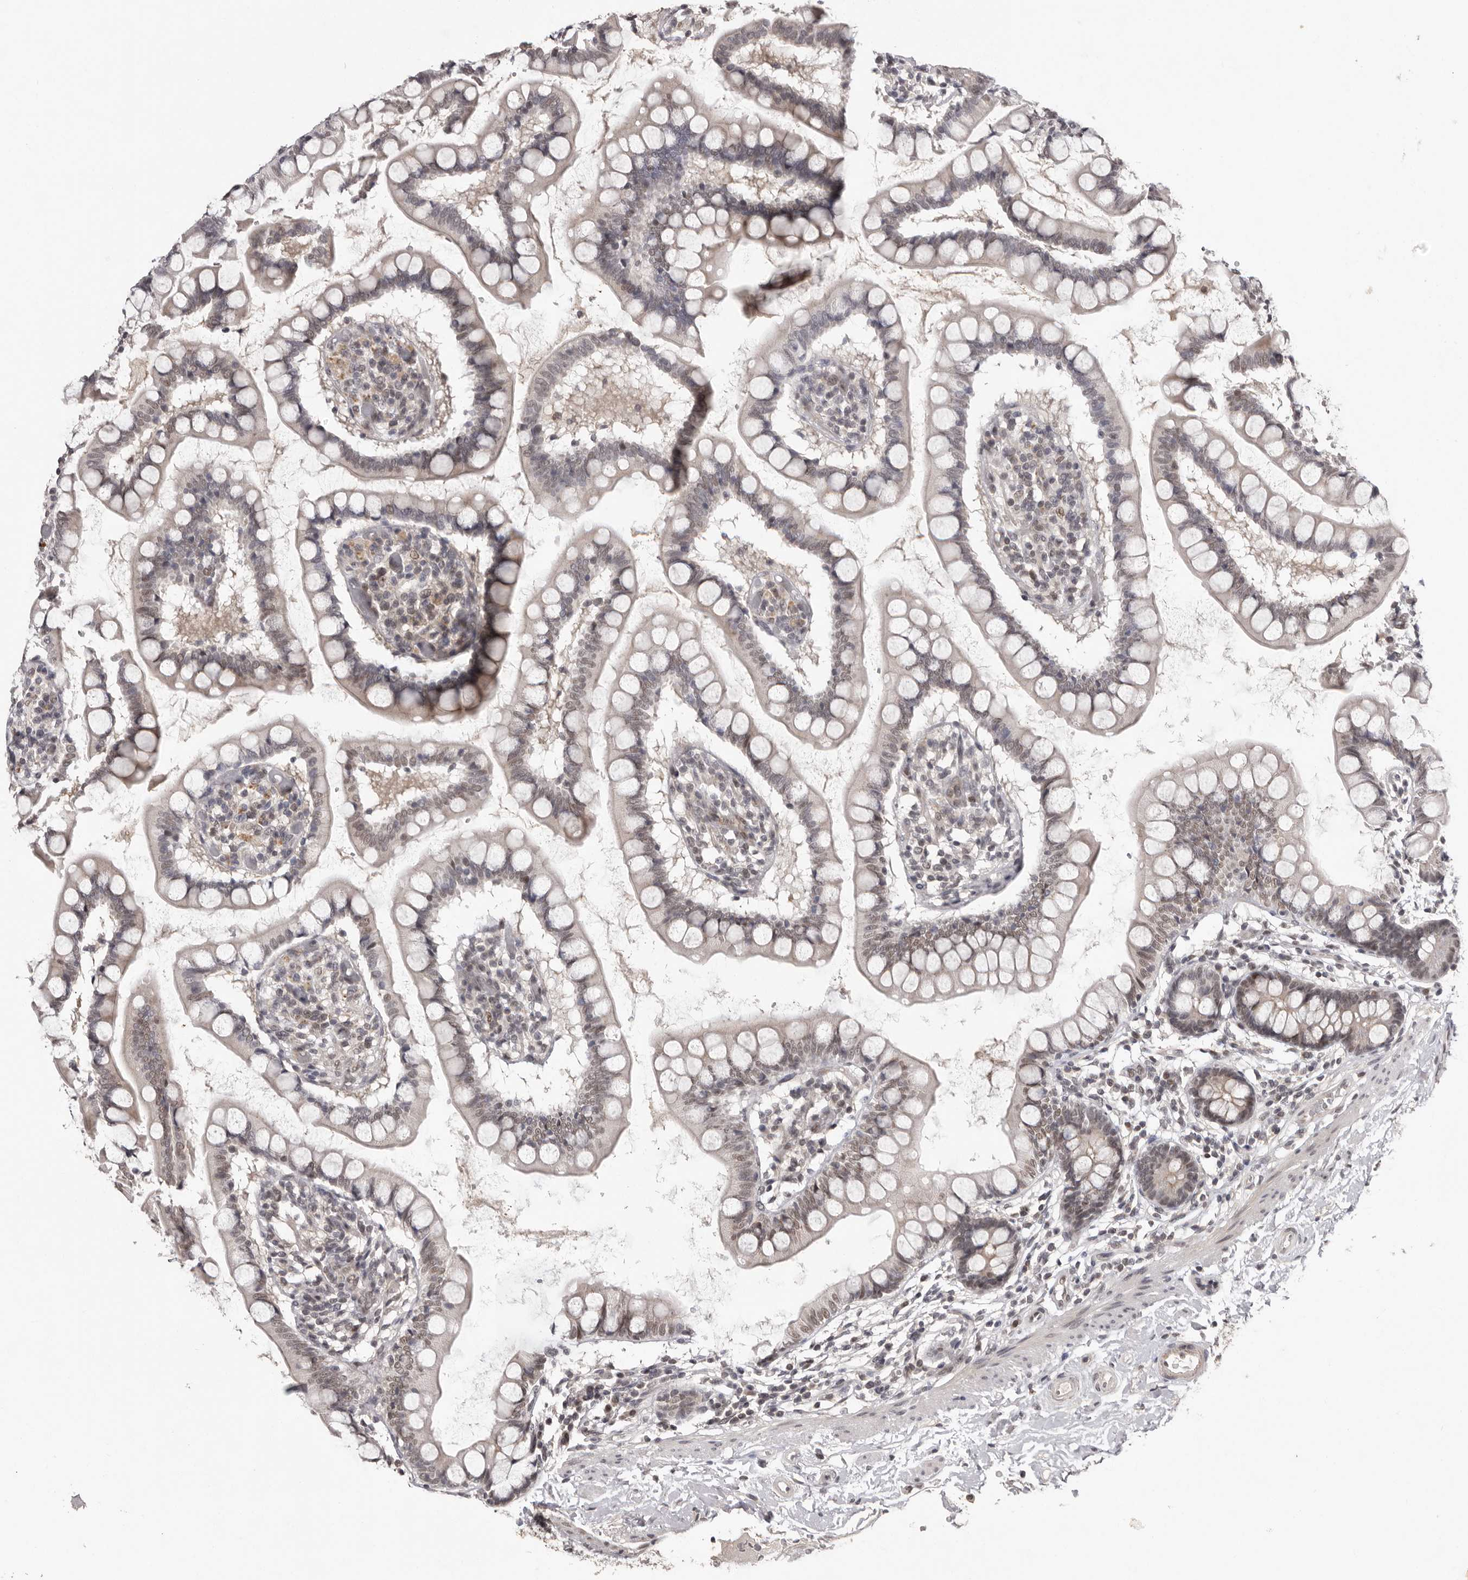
{"staining": {"intensity": "weak", "quantity": "25%-75%", "location": "nuclear"}, "tissue": "small intestine", "cell_type": "Glandular cells", "image_type": "normal", "snomed": [{"axis": "morphology", "description": "Normal tissue, NOS"}, {"axis": "topography", "description": "Small intestine"}], "caption": "Immunohistochemistry staining of unremarkable small intestine, which reveals low levels of weak nuclear staining in approximately 25%-75% of glandular cells indicating weak nuclear protein expression. The staining was performed using DAB (3,3'-diaminobenzidine) (brown) for protein detection and nuclei were counterstained in hematoxylin (blue).", "gene": "SRCAP", "patient": {"sex": "female", "age": 84}}